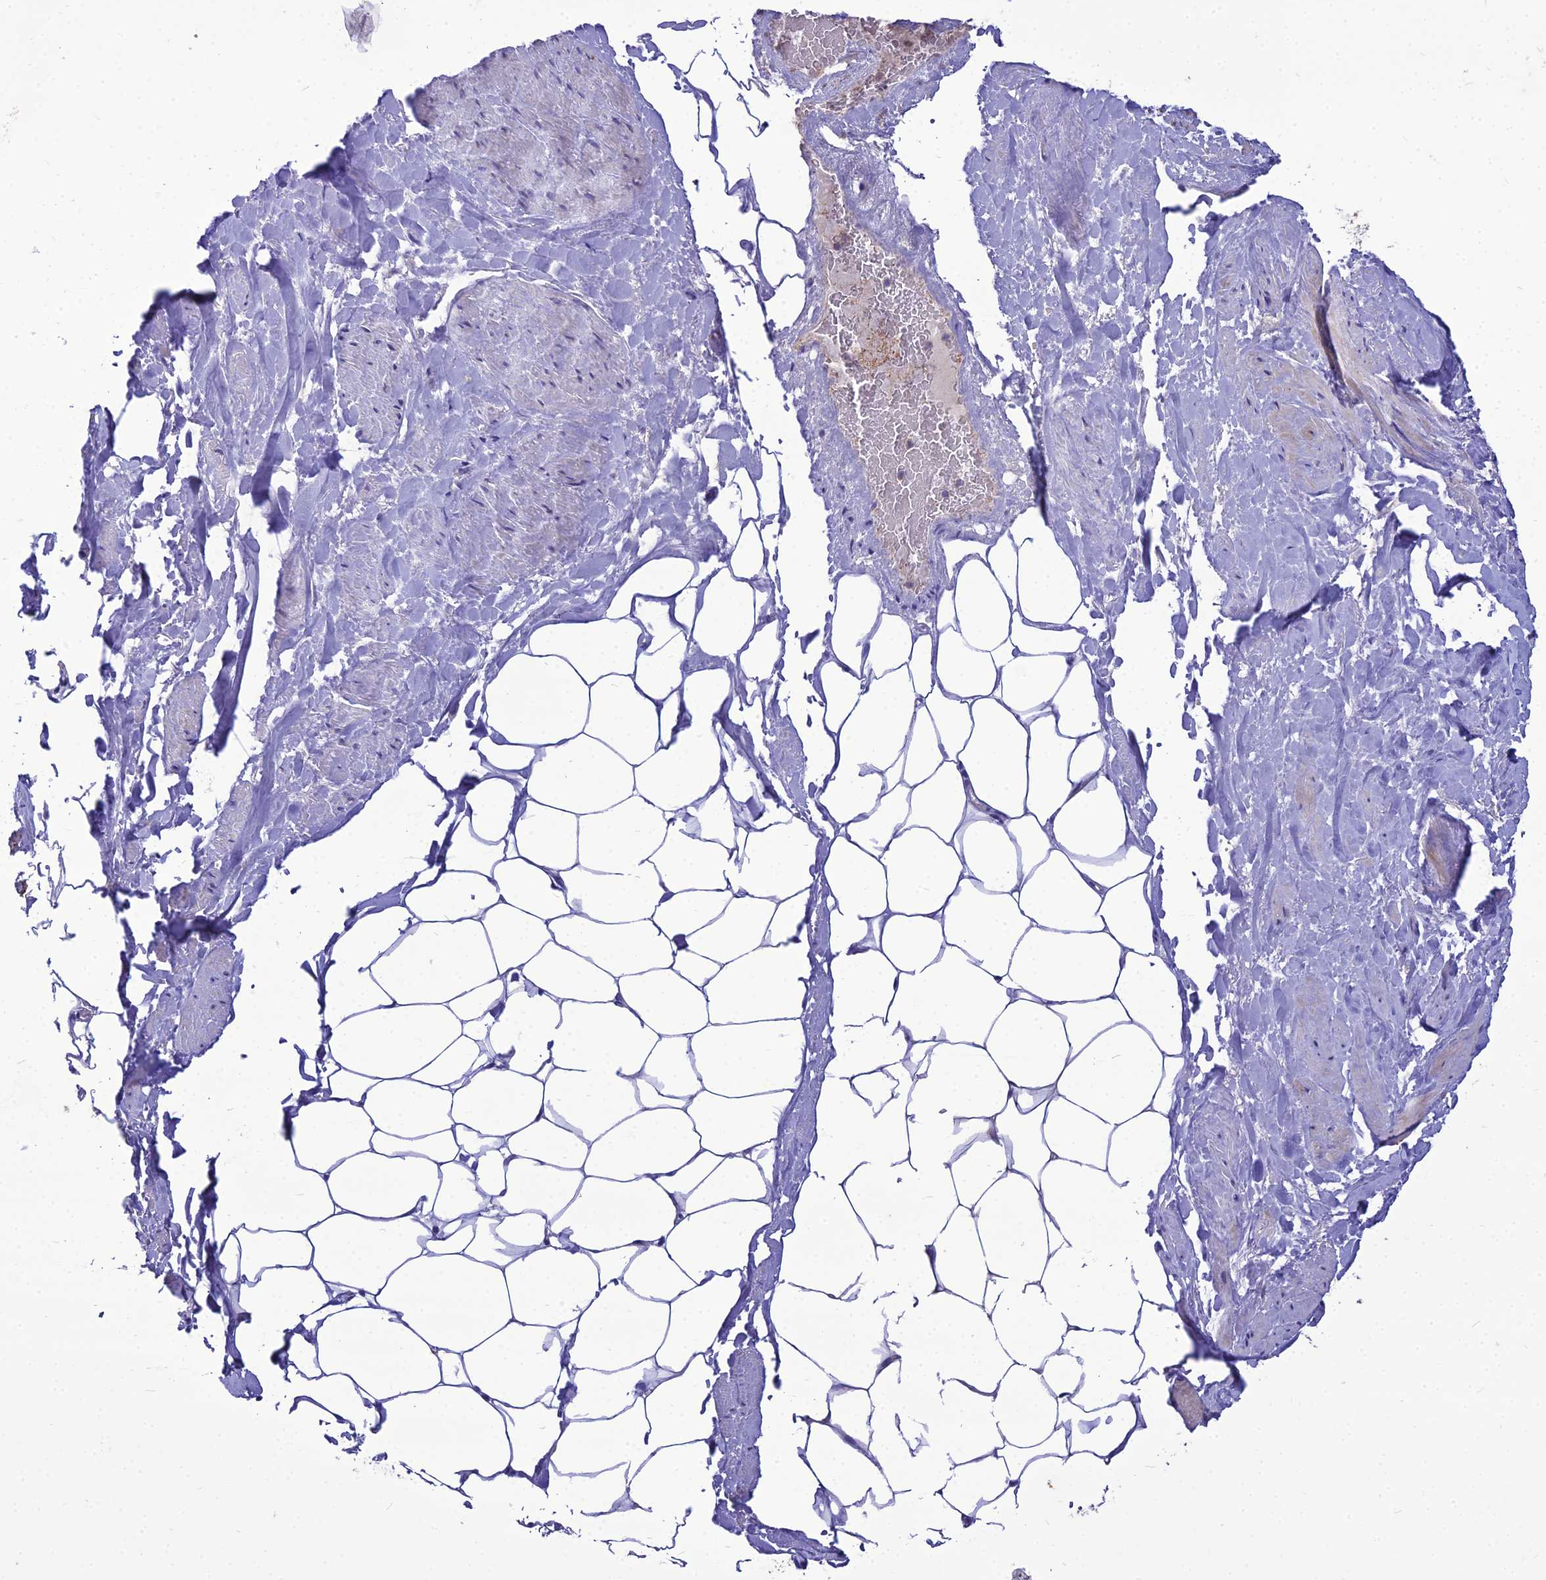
{"staining": {"intensity": "negative", "quantity": "none", "location": "none"}, "tissue": "adipose tissue", "cell_type": "Adipocytes", "image_type": "normal", "snomed": [{"axis": "morphology", "description": "Normal tissue, NOS"}, {"axis": "morphology", "description": "Adenocarcinoma, Low grade"}, {"axis": "topography", "description": "Prostate"}, {"axis": "topography", "description": "Peripheral nerve tissue"}], "caption": "Protein analysis of normal adipose tissue shows no significant staining in adipocytes.", "gene": "SPRYD7", "patient": {"sex": "male", "age": 63}}